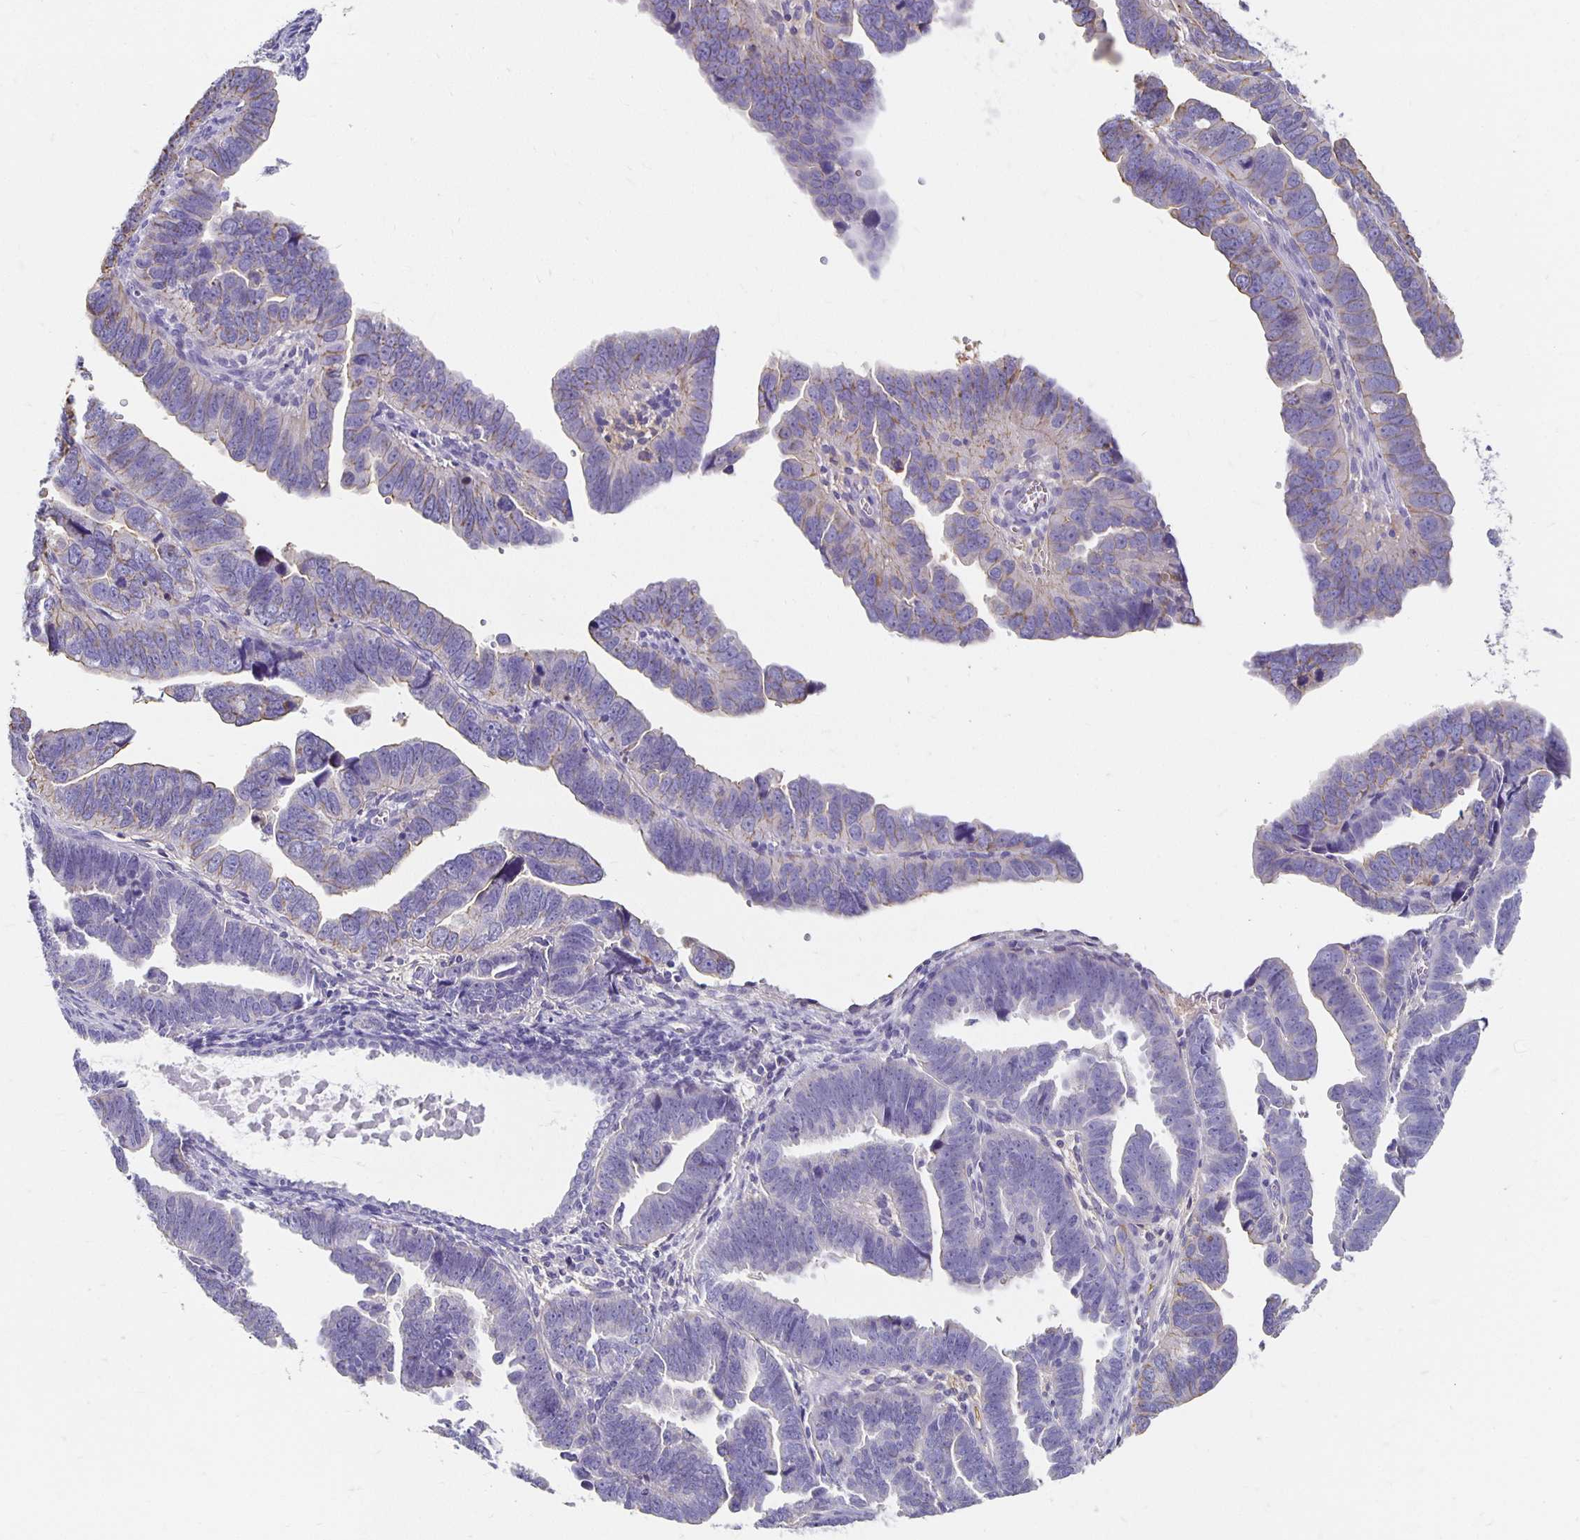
{"staining": {"intensity": "weak", "quantity": "<25%", "location": "cytoplasmic/membranous"}, "tissue": "endometrial cancer", "cell_type": "Tumor cells", "image_type": "cancer", "snomed": [{"axis": "morphology", "description": "Adenocarcinoma, NOS"}, {"axis": "topography", "description": "Endometrium"}], "caption": "The immunohistochemistry (IHC) micrograph has no significant positivity in tumor cells of endometrial cancer tissue.", "gene": "APOB", "patient": {"sex": "female", "age": 75}}